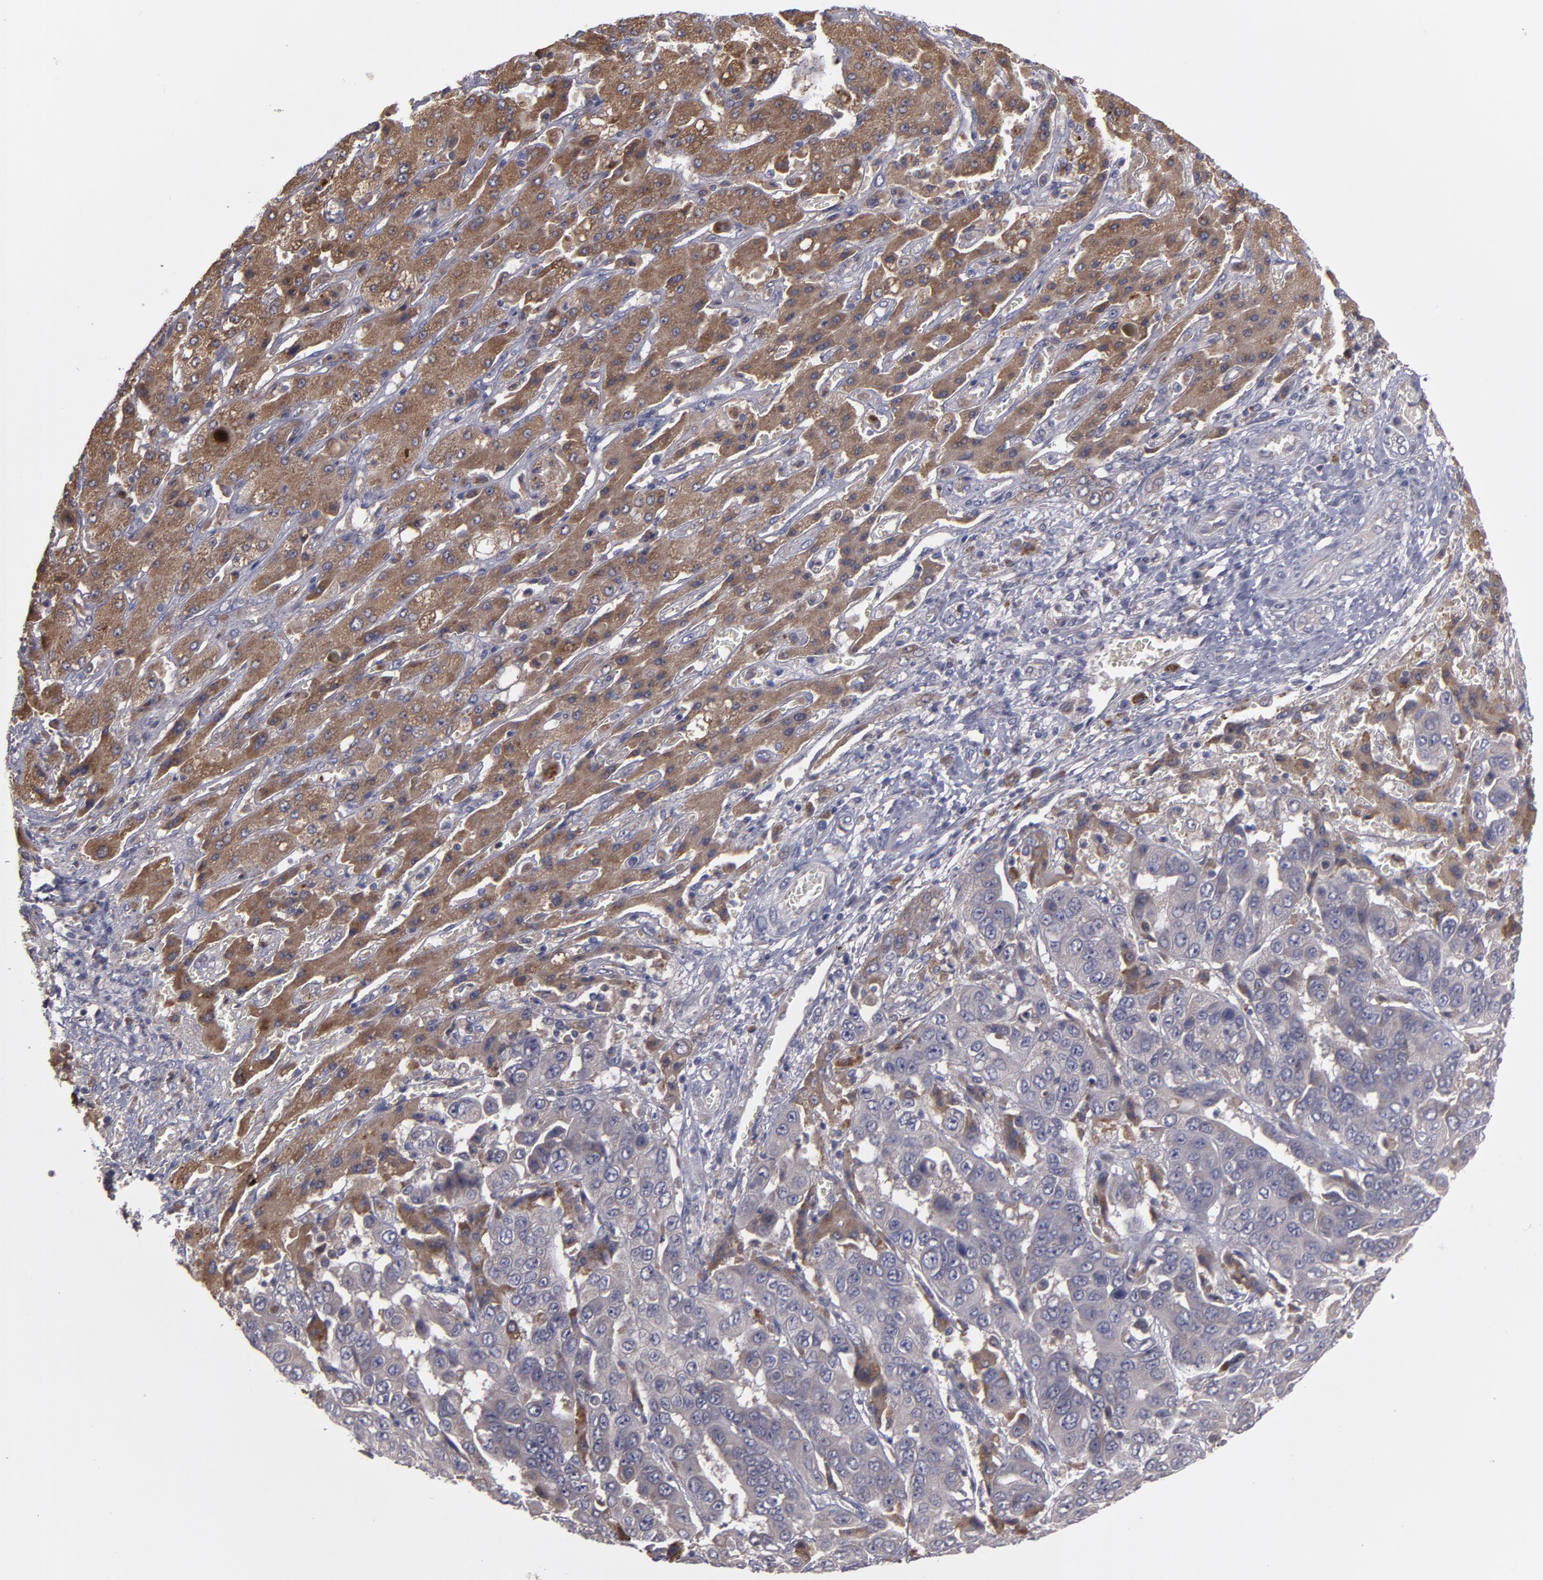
{"staining": {"intensity": "weak", "quantity": ">75%", "location": "cytoplasmic/membranous"}, "tissue": "liver cancer", "cell_type": "Tumor cells", "image_type": "cancer", "snomed": [{"axis": "morphology", "description": "Cholangiocarcinoma"}, {"axis": "topography", "description": "Liver"}], "caption": "Immunohistochemistry (DAB) staining of human cholangiocarcinoma (liver) displays weak cytoplasmic/membranous protein staining in about >75% of tumor cells.", "gene": "MMP11", "patient": {"sex": "female", "age": 52}}